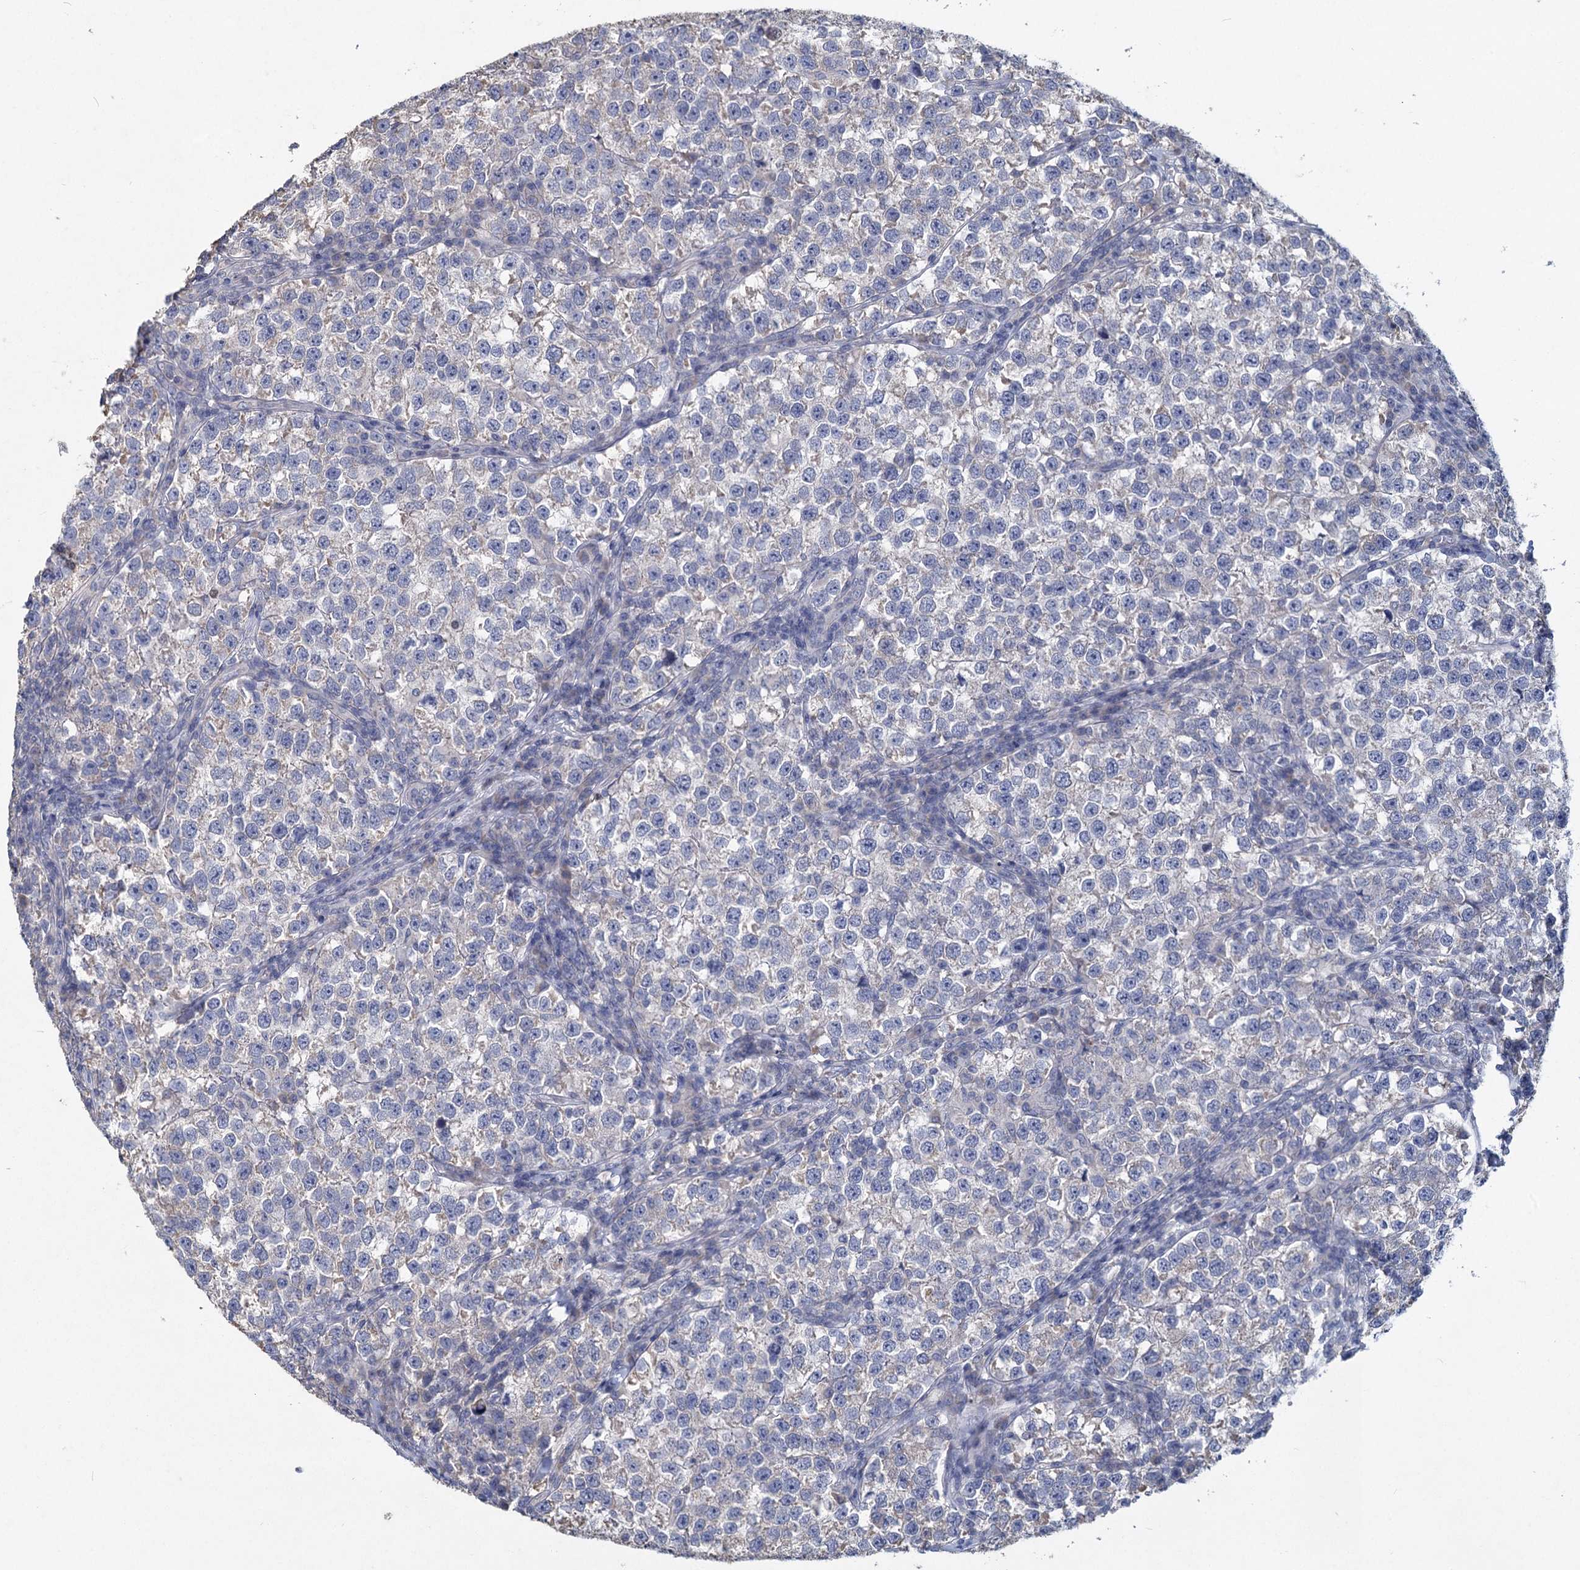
{"staining": {"intensity": "negative", "quantity": "none", "location": "none"}, "tissue": "testis cancer", "cell_type": "Tumor cells", "image_type": "cancer", "snomed": [{"axis": "morphology", "description": "Normal tissue, NOS"}, {"axis": "morphology", "description": "Seminoma, NOS"}, {"axis": "topography", "description": "Testis"}], "caption": "A high-resolution micrograph shows immunohistochemistry (IHC) staining of testis cancer (seminoma), which exhibits no significant staining in tumor cells.", "gene": "HES2", "patient": {"sex": "male", "age": 43}}